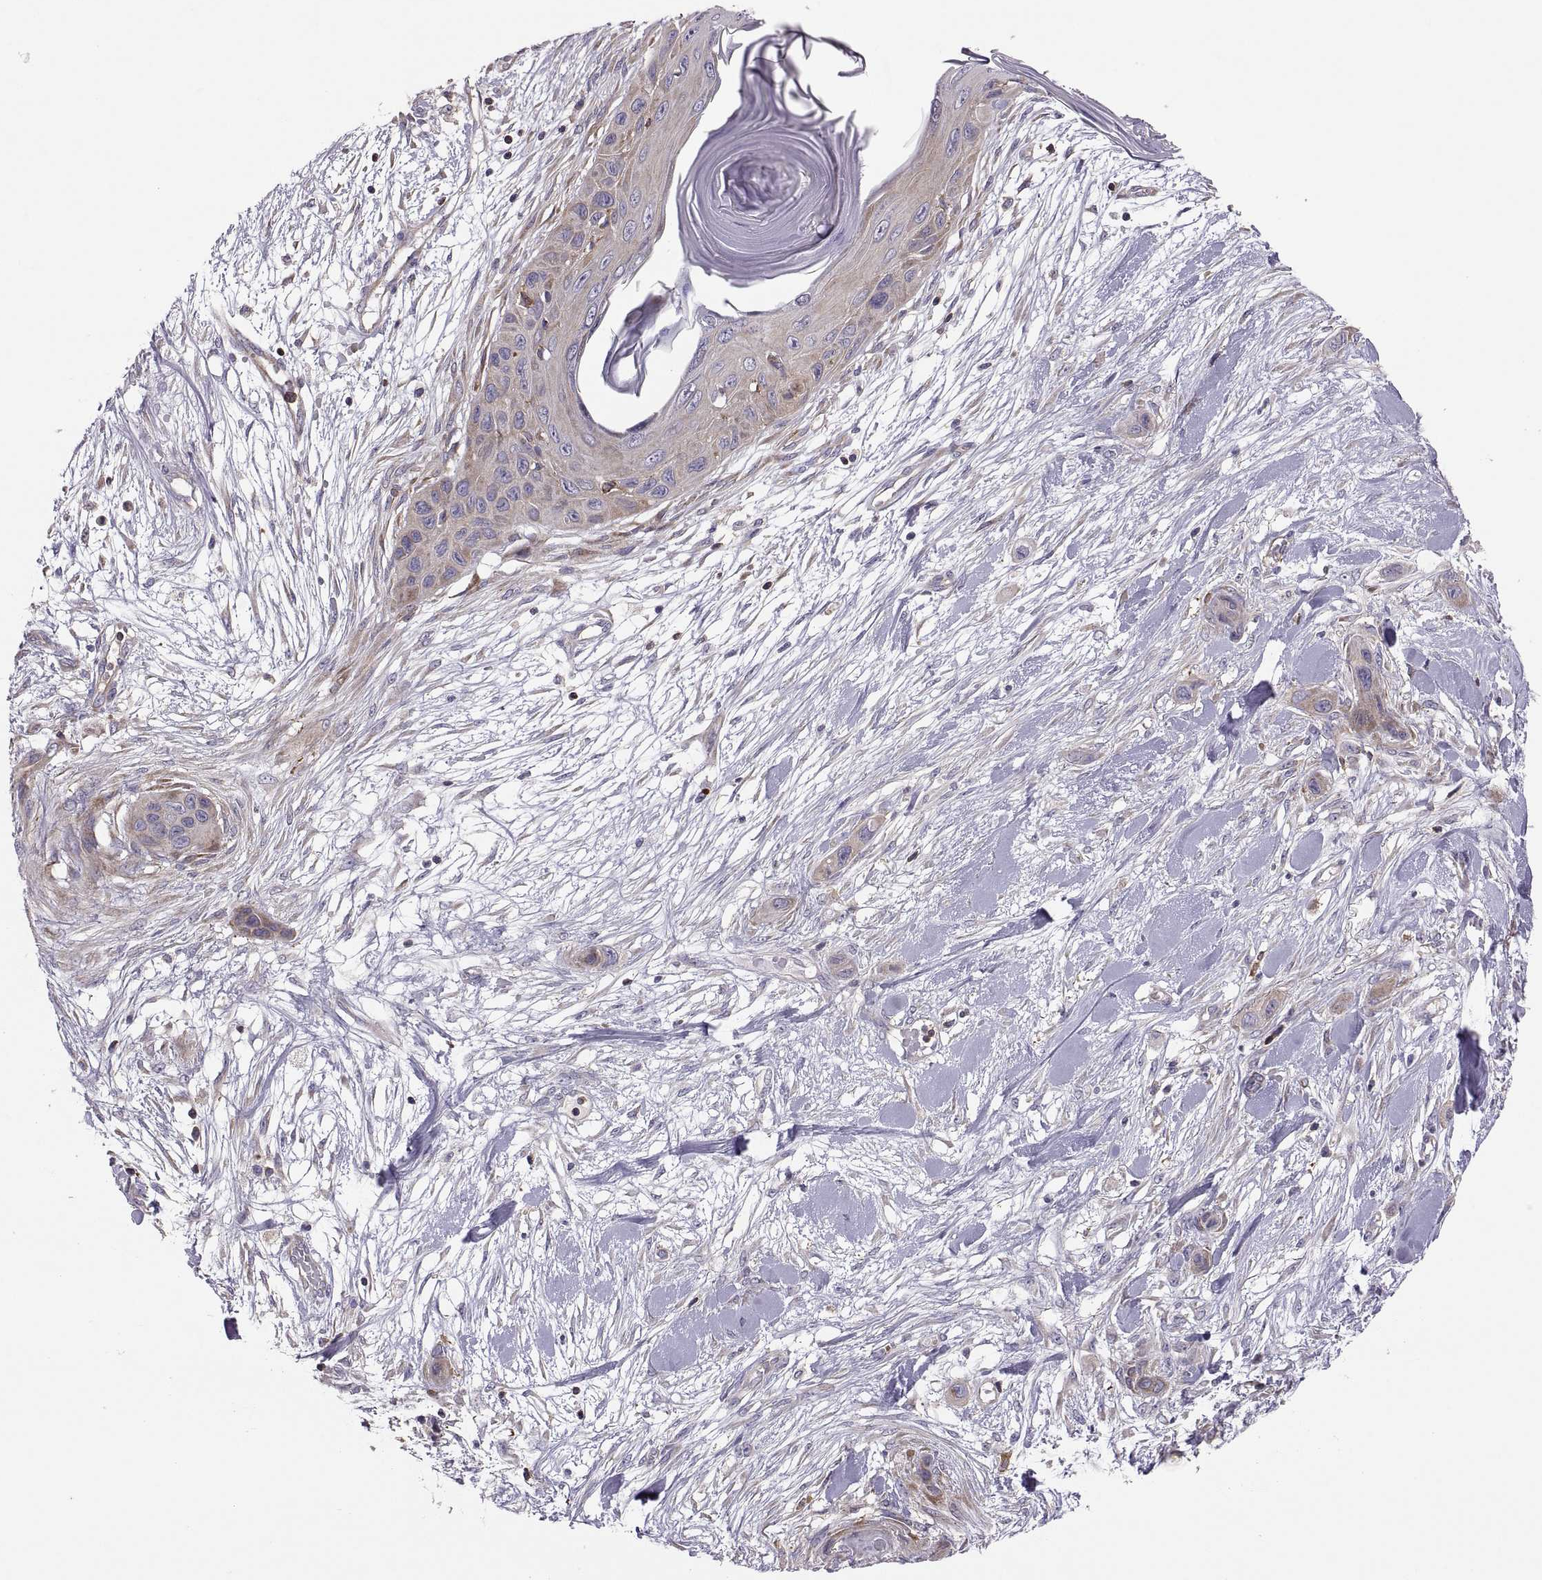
{"staining": {"intensity": "moderate", "quantity": ">75%", "location": "cytoplasmic/membranous"}, "tissue": "skin cancer", "cell_type": "Tumor cells", "image_type": "cancer", "snomed": [{"axis": "morphology", "description": "Squamous cell carcinoma, NOS"}, {"axis": "topography", "description": "Skin"}], "caption": "A brown stain highlights moderate cytoplasmic/membranous staining of a protein in squamous cell carcinoma (skin) tumor cells. (Stains: DAB (3,3'-diaminobenzidine) in brown, nuclei in blue, Microscopy: brightfield microscopy at high magnification).", "gene": "SPATA32", "patient": {"sex": "male", "age": 79}}